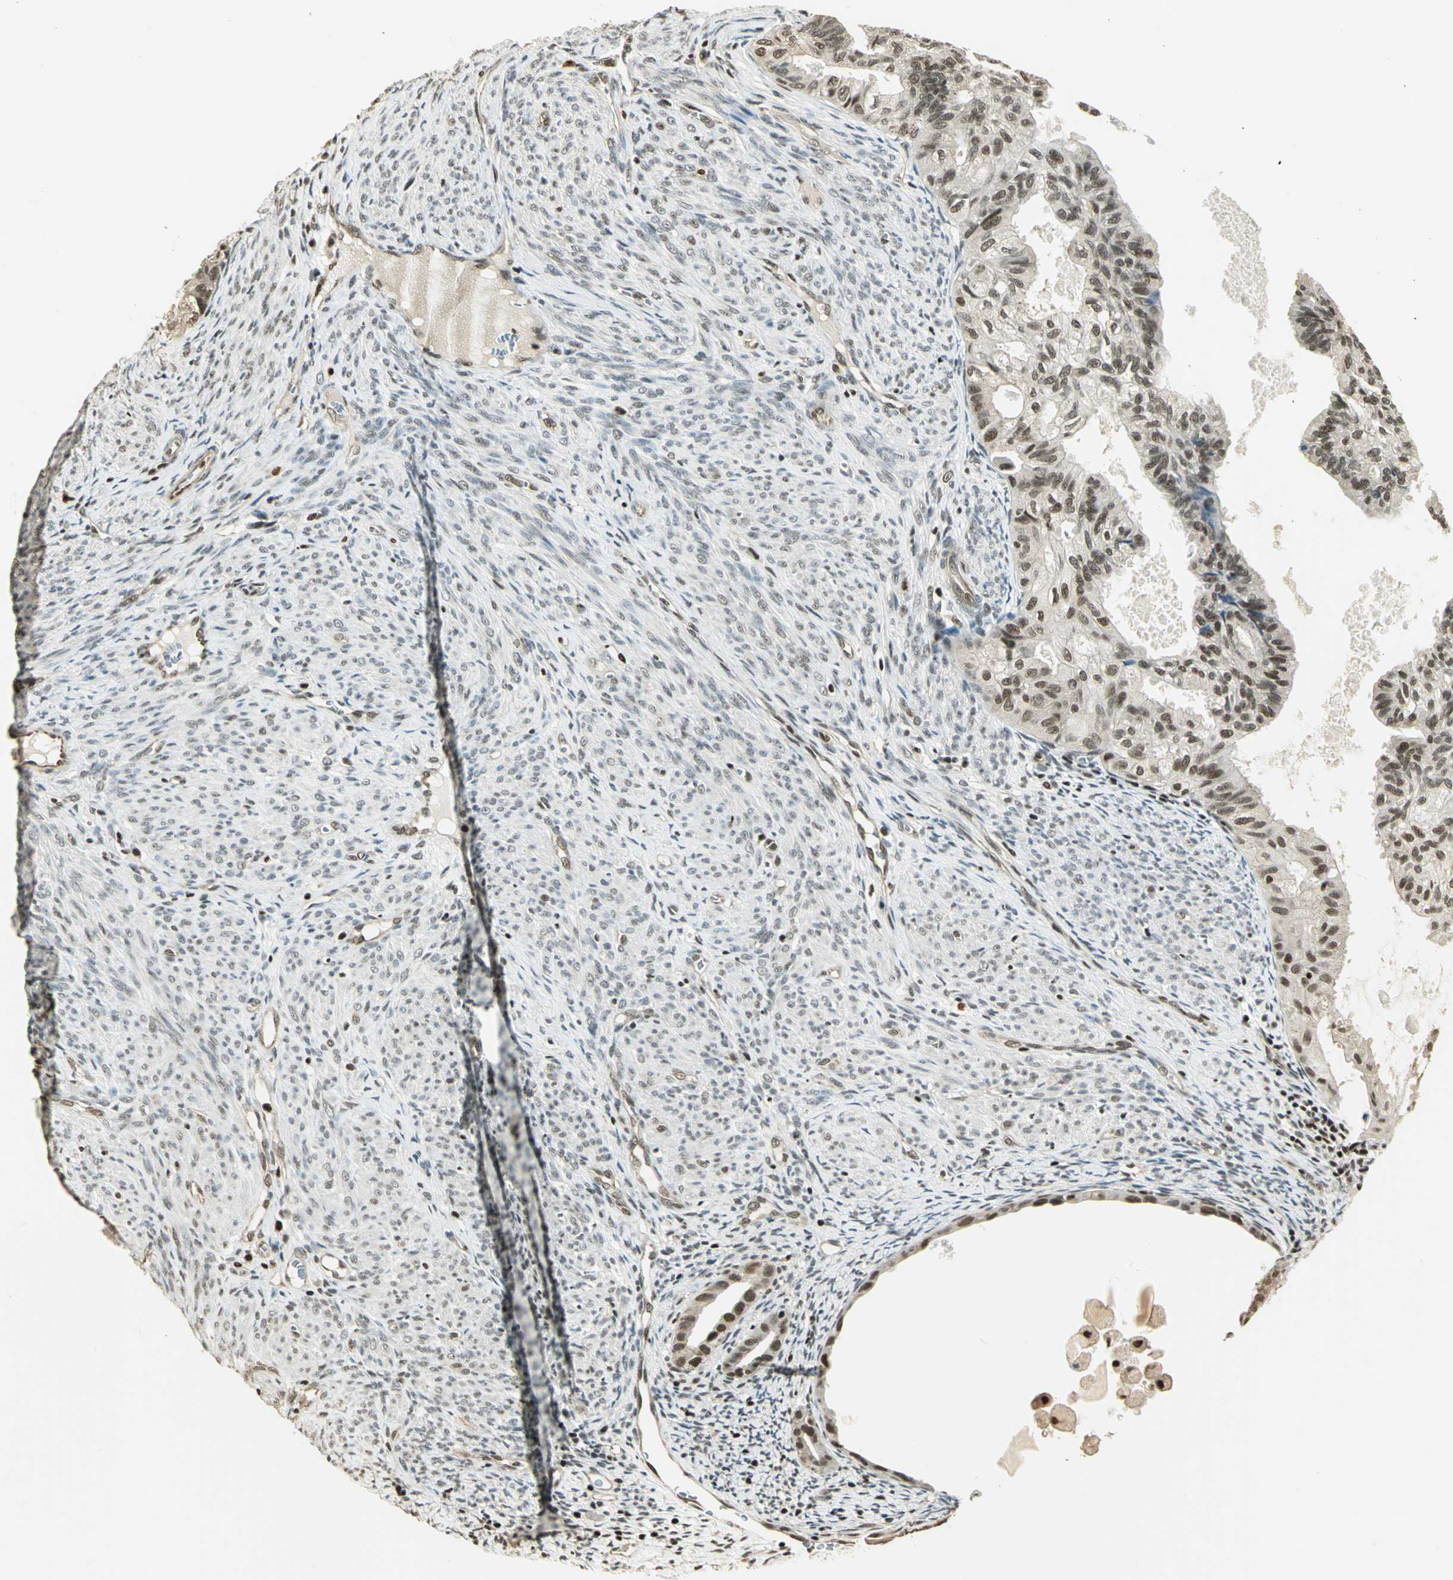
{"staining": {"intensity": "moderate", "quantity": ">75%", "location": "nuclear"}, "tissue": "cervical cancer", "cell_type": "Tumor cells", "image_type": "cancer", "snomed": [{"axis": "morphology", "description": "Normal tissue, NOS"}, {"axis": "morphology", "description": "Adenocarcinoma, NOS"}, {"axis": "topography", "description": "Cervix"}, {"axis": "topography", "description": "Endometrium"}], "caption": "IHC photomicrograph of neoplastic tissue: cervical cancer stained using IHC shows medium levels of moderate protein expression localized specifically in the nuclear of tumor cells, appearing as a nuclear brown color.", "gene": "ELF1", "patient": {"sex": "female", "age": 86}}